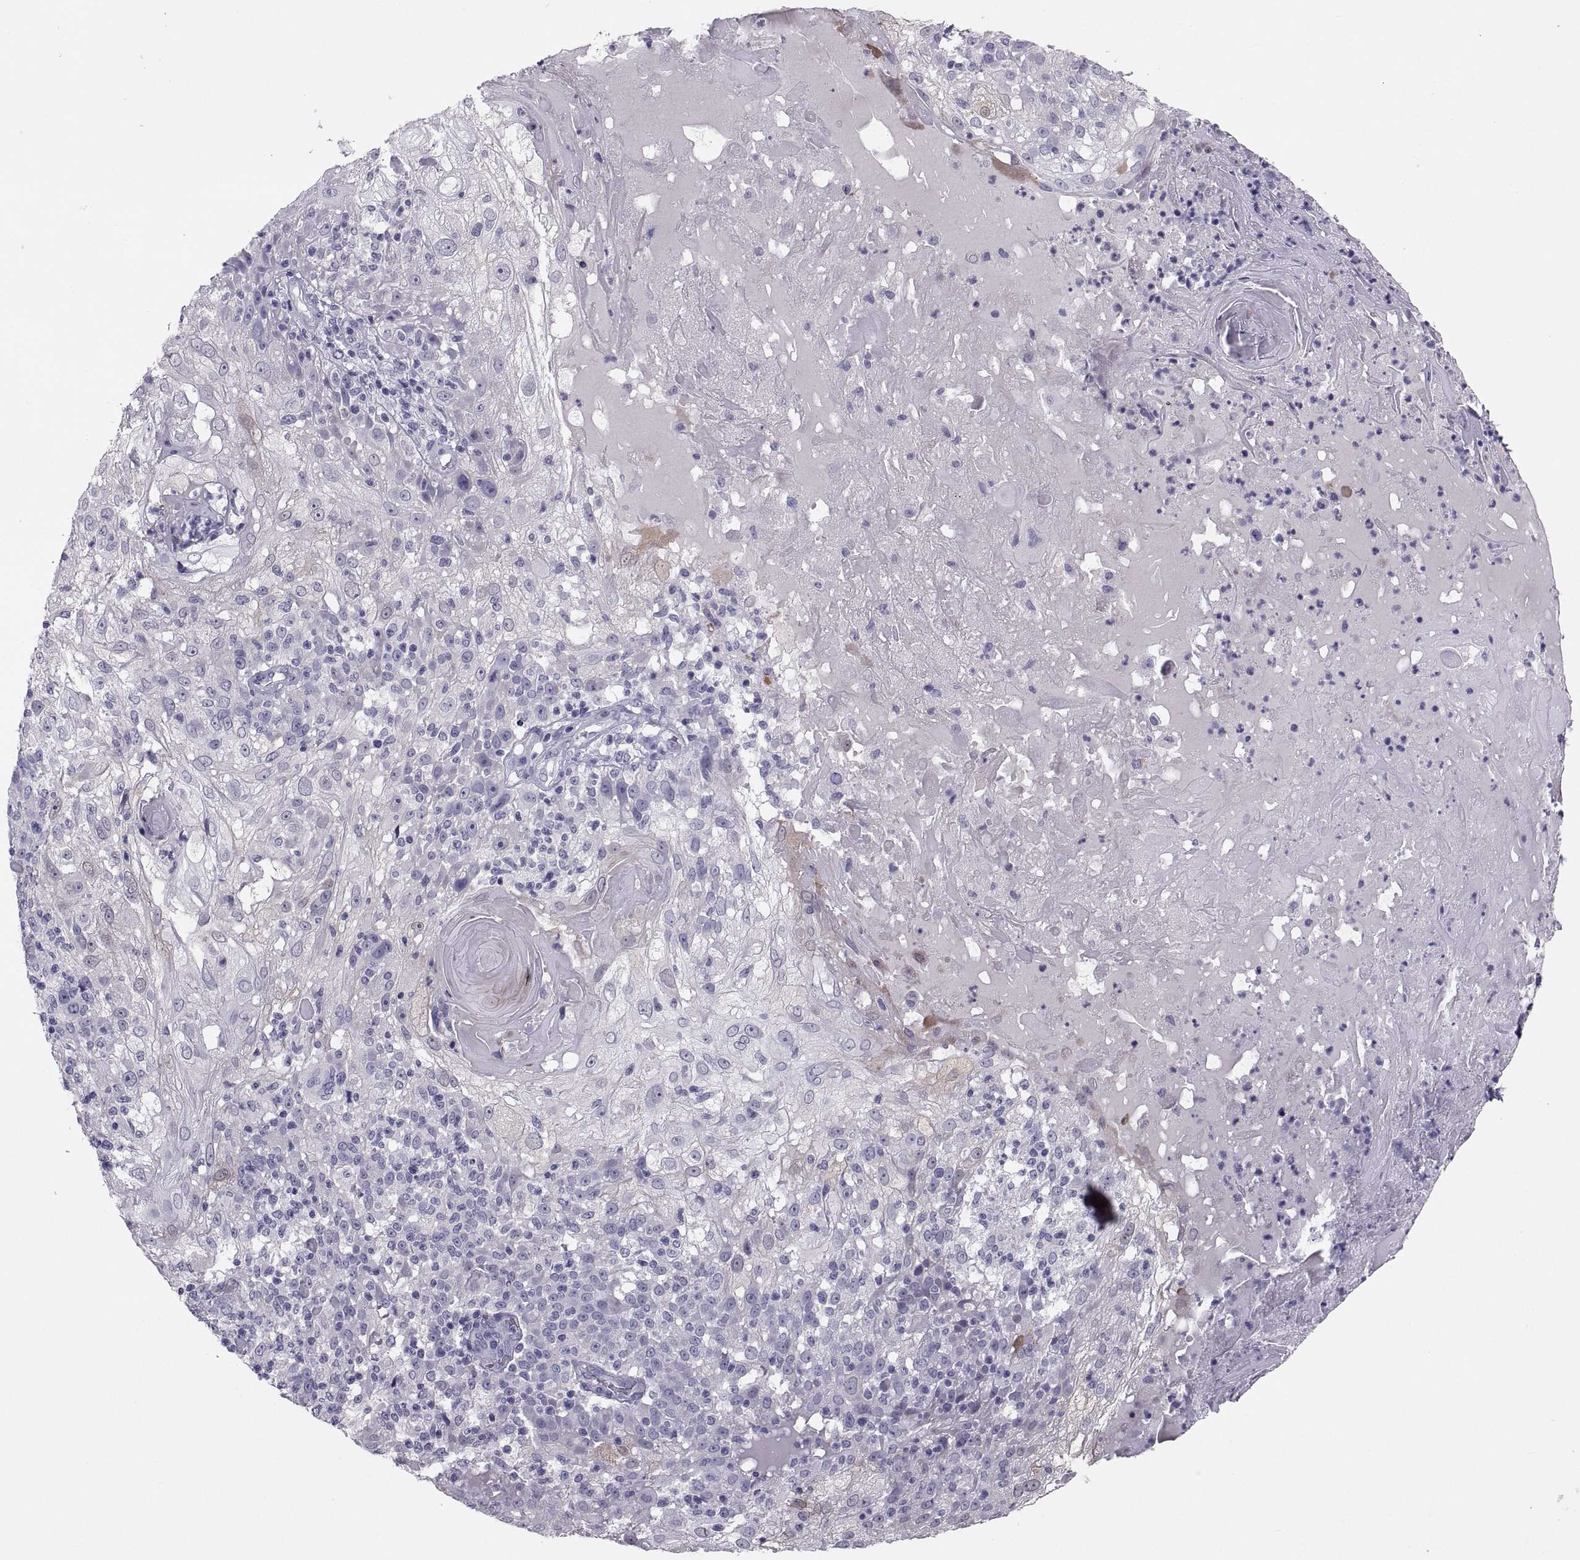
{"staining": {"intensity": "negative", "quantity": "none", "location": "none"}, "tissue": "skin cancer", "cell_type": "Tumor cells", "image_type": "cancer", "snomed": [{"axis": "morphology", "description": "Normal tissue, NOS"}, {"axis": "morphology", "description": "Squamous cell carcinoma, NOS"}, {"axis": "topography", "description": "Skin"}], "caption": "This is a image of immunohistochemistry (IHC) staining of squamous cell carcinoma (skin), which shows no positivity in tumor cells.", "gene": "IGSF1", "patient": {"sex": "female", "age": 83}}